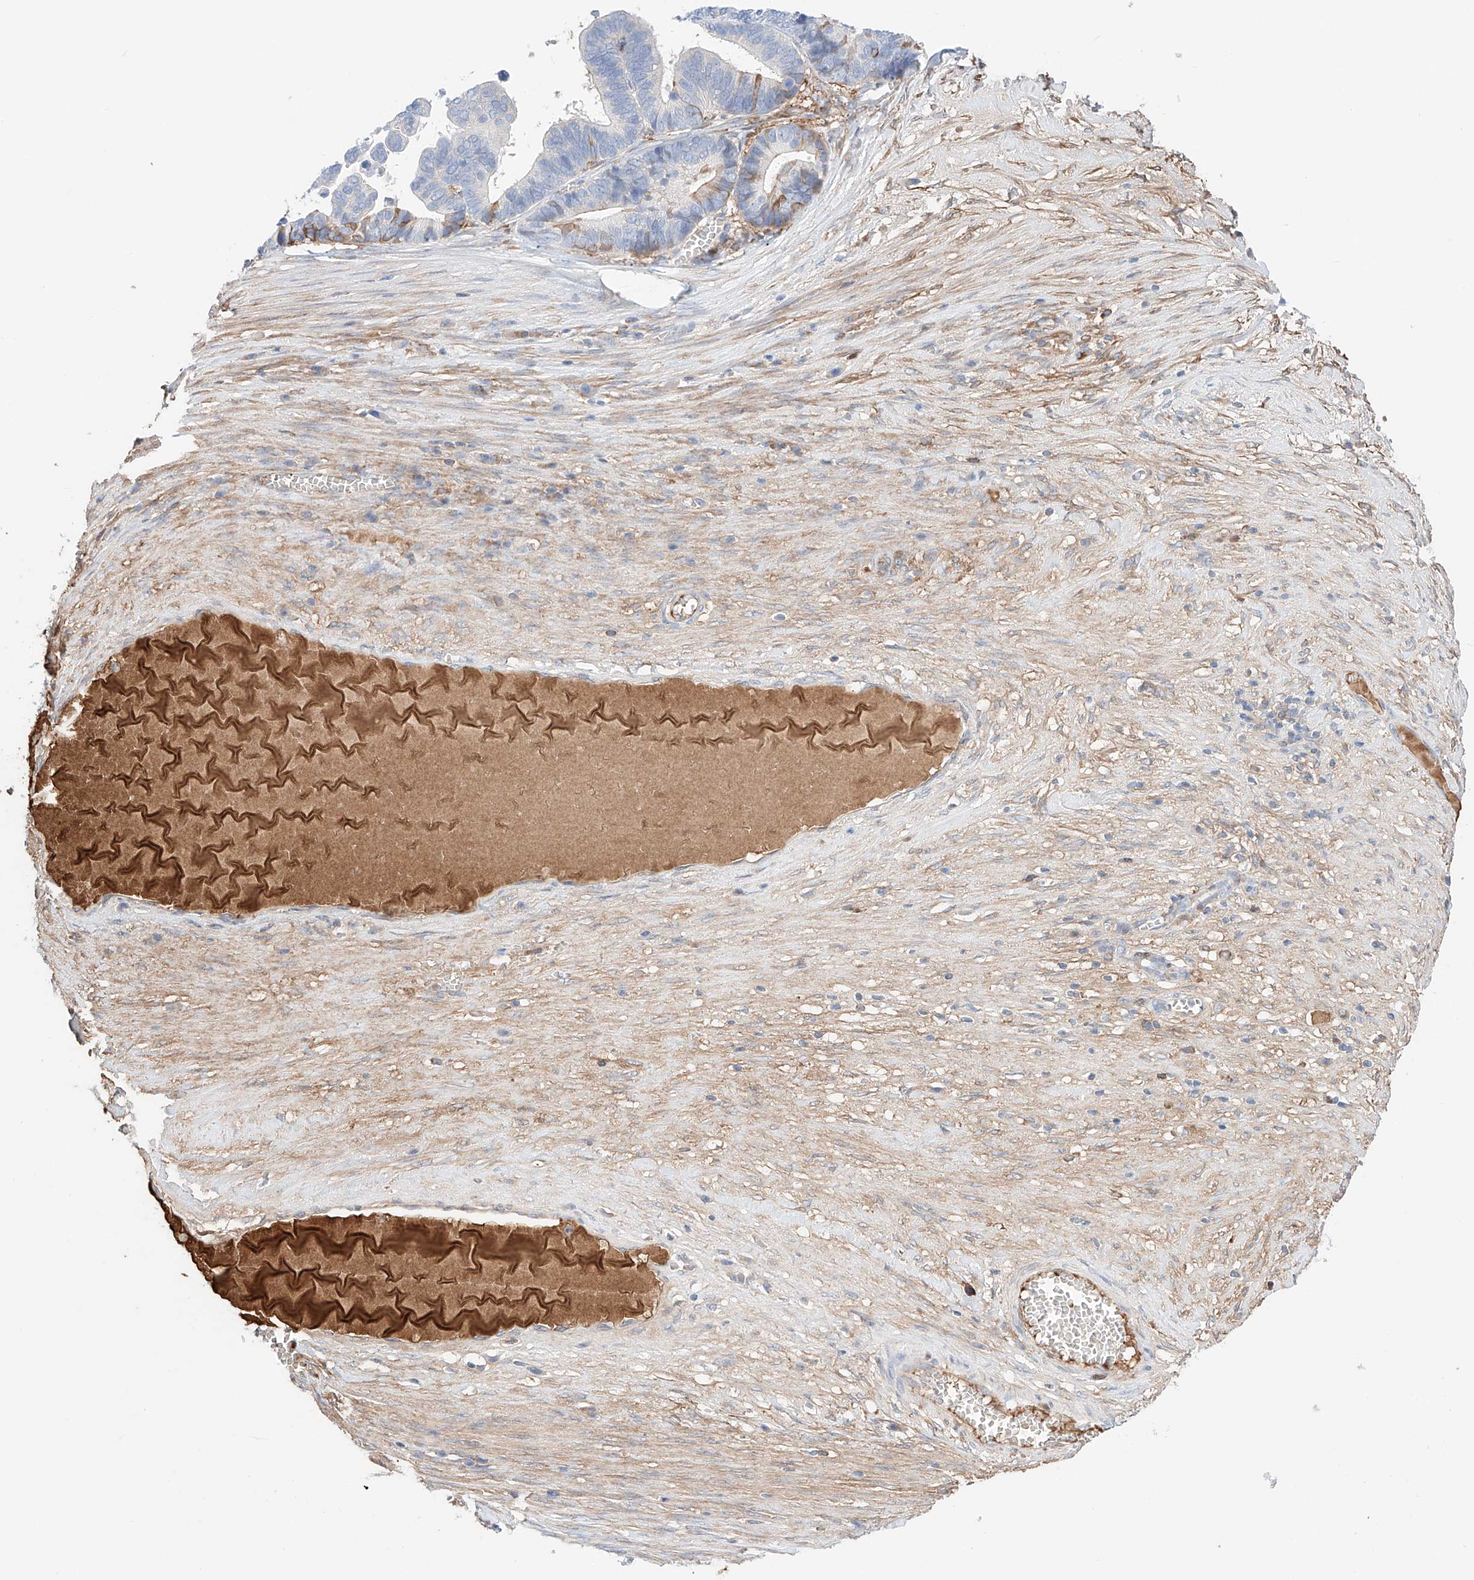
{"staining": {"intensity": "weak", "quantity": "<25%", "location": "cytoplasmic/membranous"}, "tissue": "ovarian cancer", "cell_type": "Tumor cells", "image_type": "cancer", "snomed": [{"axis": "morphology", "description": "Cystadenocarcinoma, serous, NOS"}, {"axis": "topography", "description": "Ovary"}], "caption": "Tumor cells show no significant staining in ovarian cancer.", "gene": "PGGT1B", "patient": {"sex": "female", "age": 56}}